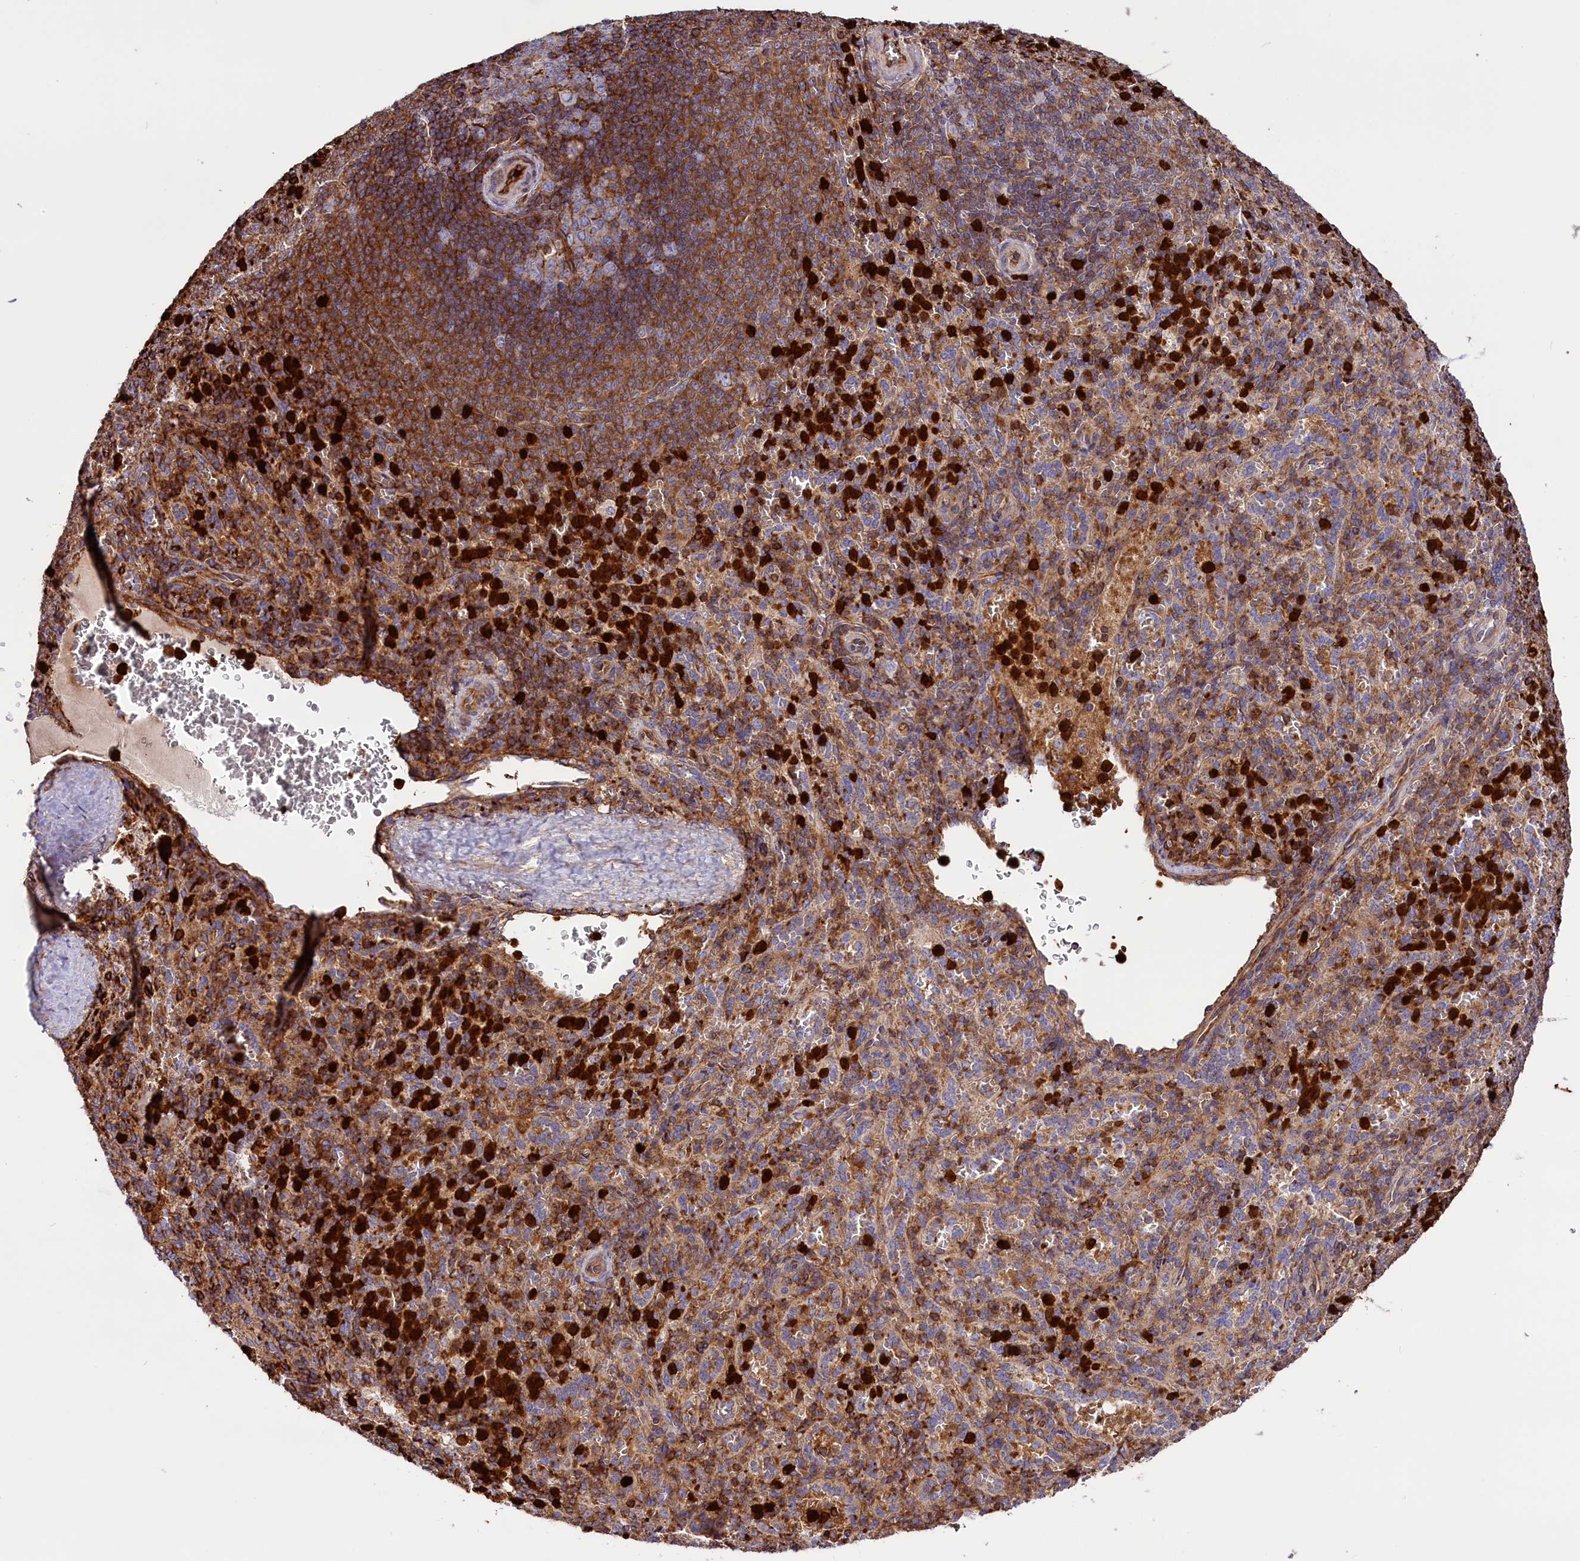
{"staining": {"intensity": "strong", "quantity": "25%-75%", "location": "cytoplasmic/membranous"}, "tissue": "spleen", "cell_type": "Cells in red pulp", "image_type": "normal", "snomed": [{"axis": "morphology", "description": "Normal tissue, NOS"}, {"axis": "topography", "description": "Spleen"}], "caption": "DAB (3,3'-diaminobenzidine) immunohistochemical staining of benign spleen shows strong cytoplasmic/membranous protein positivity in about 25%-75% of cells in red pulp.", "gene": "CD99L2", "patient": {"sex": "female", "age": 21}}